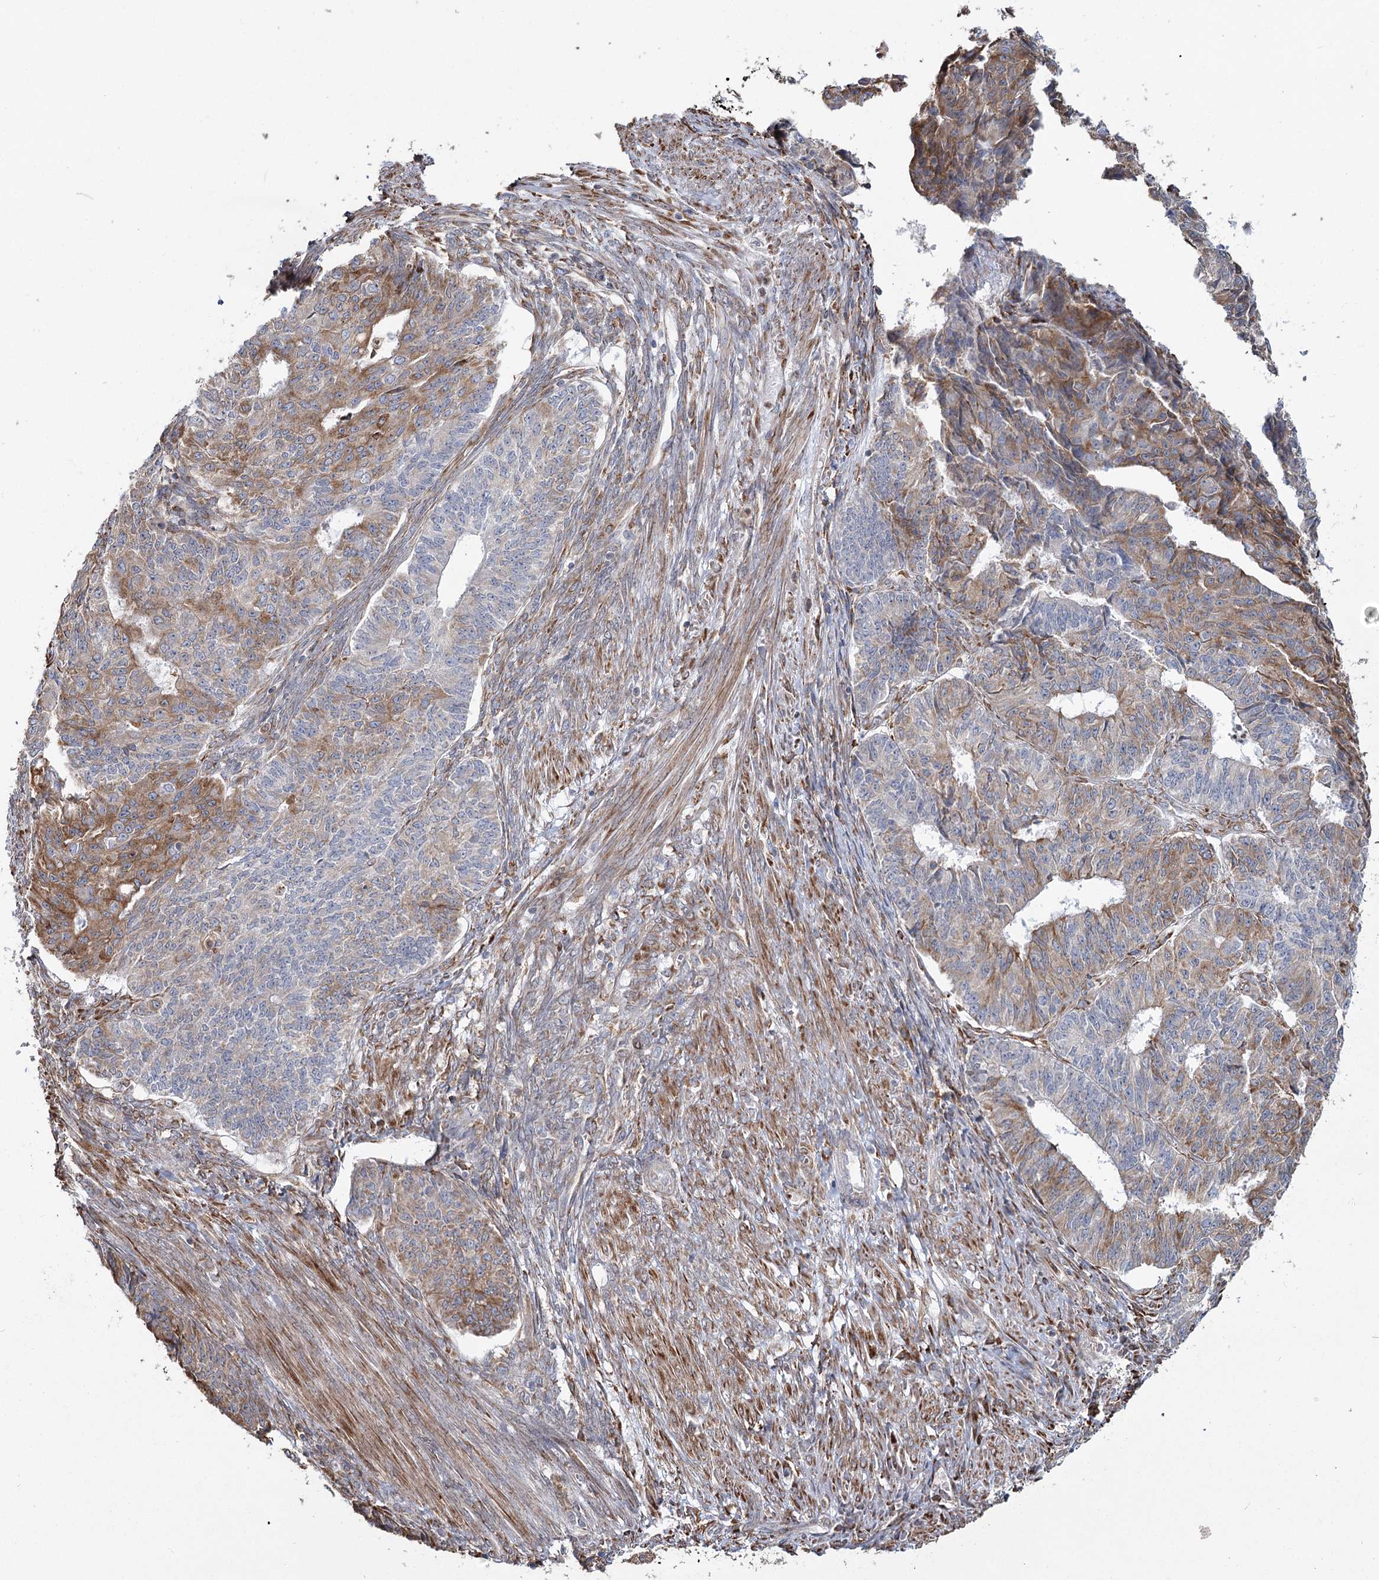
{"staining": {"intensity": "moderate", "quantity": "<25%", "location": "cytoplasmic/membranous"}, "tissue": "endometrial cancer", "cell_type": "Tumor cells", "image_type": "cancer", "snomed": [{"axis": "morphology", "description": "Adenocarcinoma, NOS"}, {"axis": "topography", "description": "Endometrium"}], "caption": "Immunohistochemistry image of endometrial adenocarcinoma stained for a protein (brown), which exhibits low levels of moderate cytoplasmic/membranous expression in approximately <25% of tumor cells.", "gene": "ZCCHC9", "patient": {"sex": "female", "age": 32}}